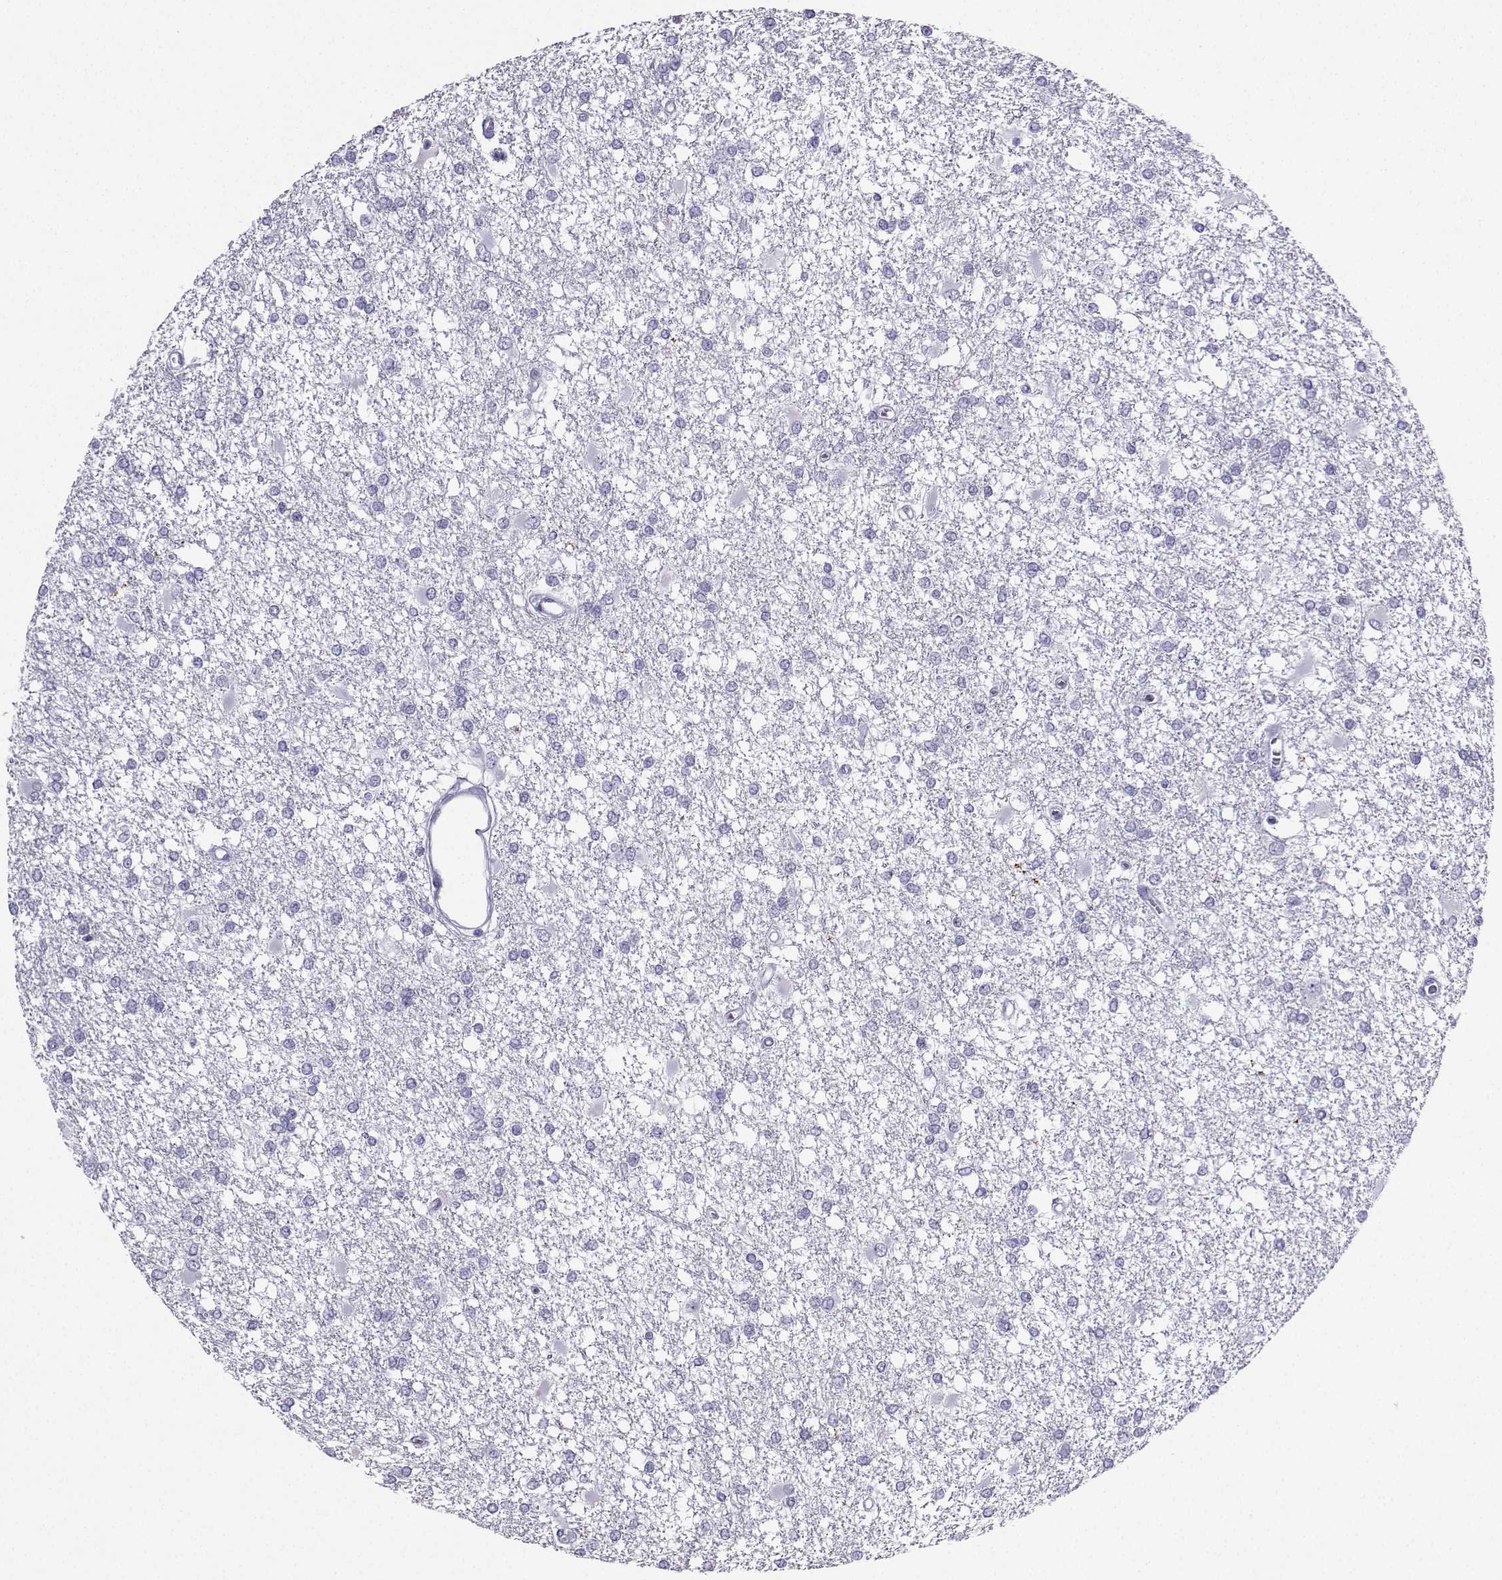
{"staining": {"intensity": "negative", "quantity": "none", "location": "none"}, "tissue": "glioma", "cell_type": "Tumor cells", "image_type": "cancer", "snomed": [{"axis": "morphology", "description": "Glioma, malignant, High grade"}, {"axis": "topography", "description": "Cerebral cortex"}], "caption": "This is a histopathology image of immunohistochemistry staining of glioma, which shows no expression in tumor cells. Brightfield microscopy of immunohistochemistry (IHC) stained with DAB (brown) and hematoxylin (blue), captured at high magnification.", "gene": "SLC18A2", "patient": {"sex": "male", "age": 79}}